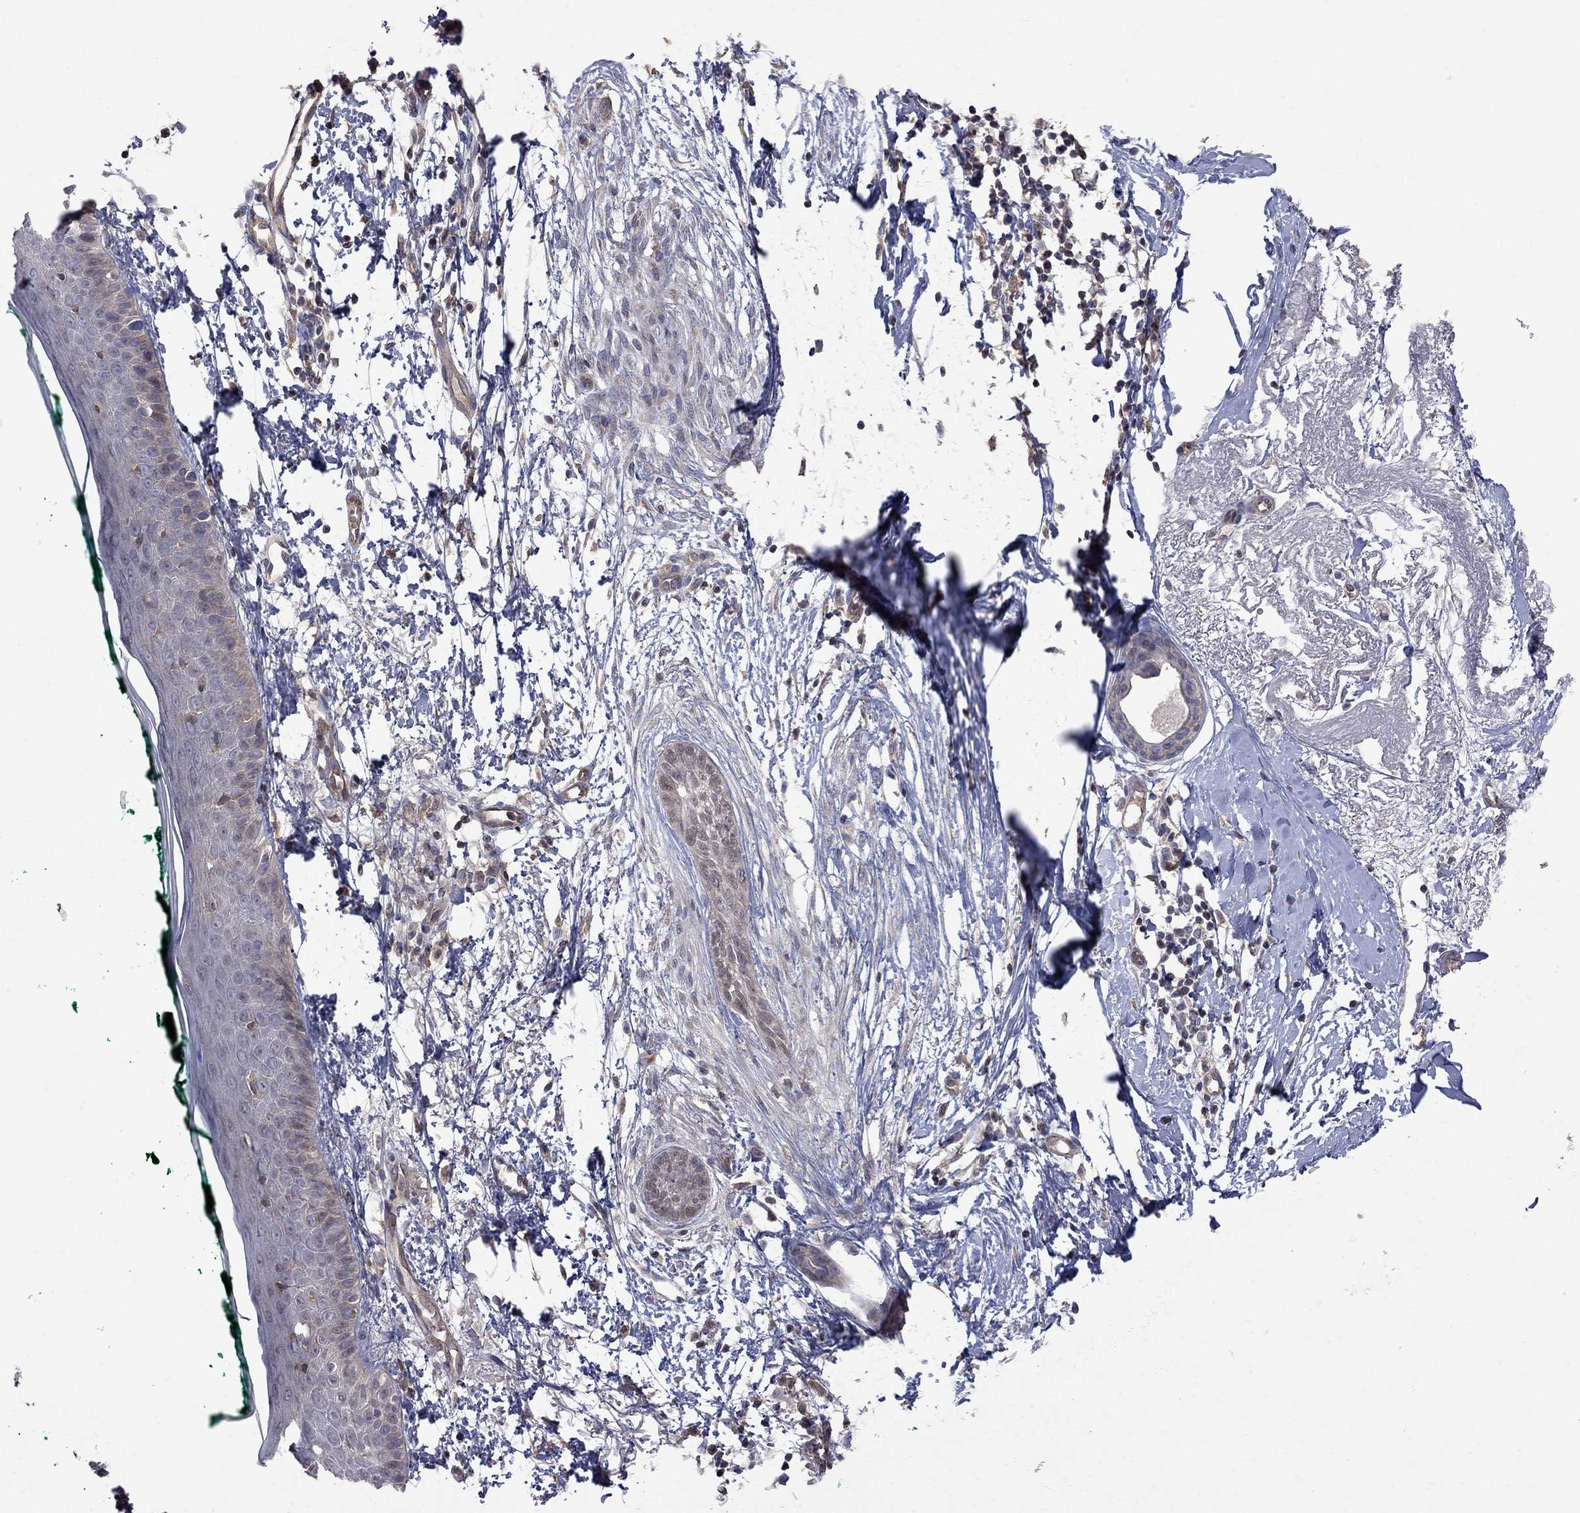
{"staining": {"intensity": "negative", "quantity": "none", "location": "none"}, "tissue": "skin cancer", "cell_type": "Tumor cells", "image_type": "cancer", "snomed": [{"axis": "morphology", "description": "Normal tissue, NOS"}, {"axis": "morphology", "description": "Basal cell carcinoma"}, {"axis": "topography", "description": "Skin"}], "caption": "Tumor cells are negative for brown protein staining in basal cell carcinoma (skin).", "gene": "ABI3", "patient": {"sex": "male", "age": 84}}